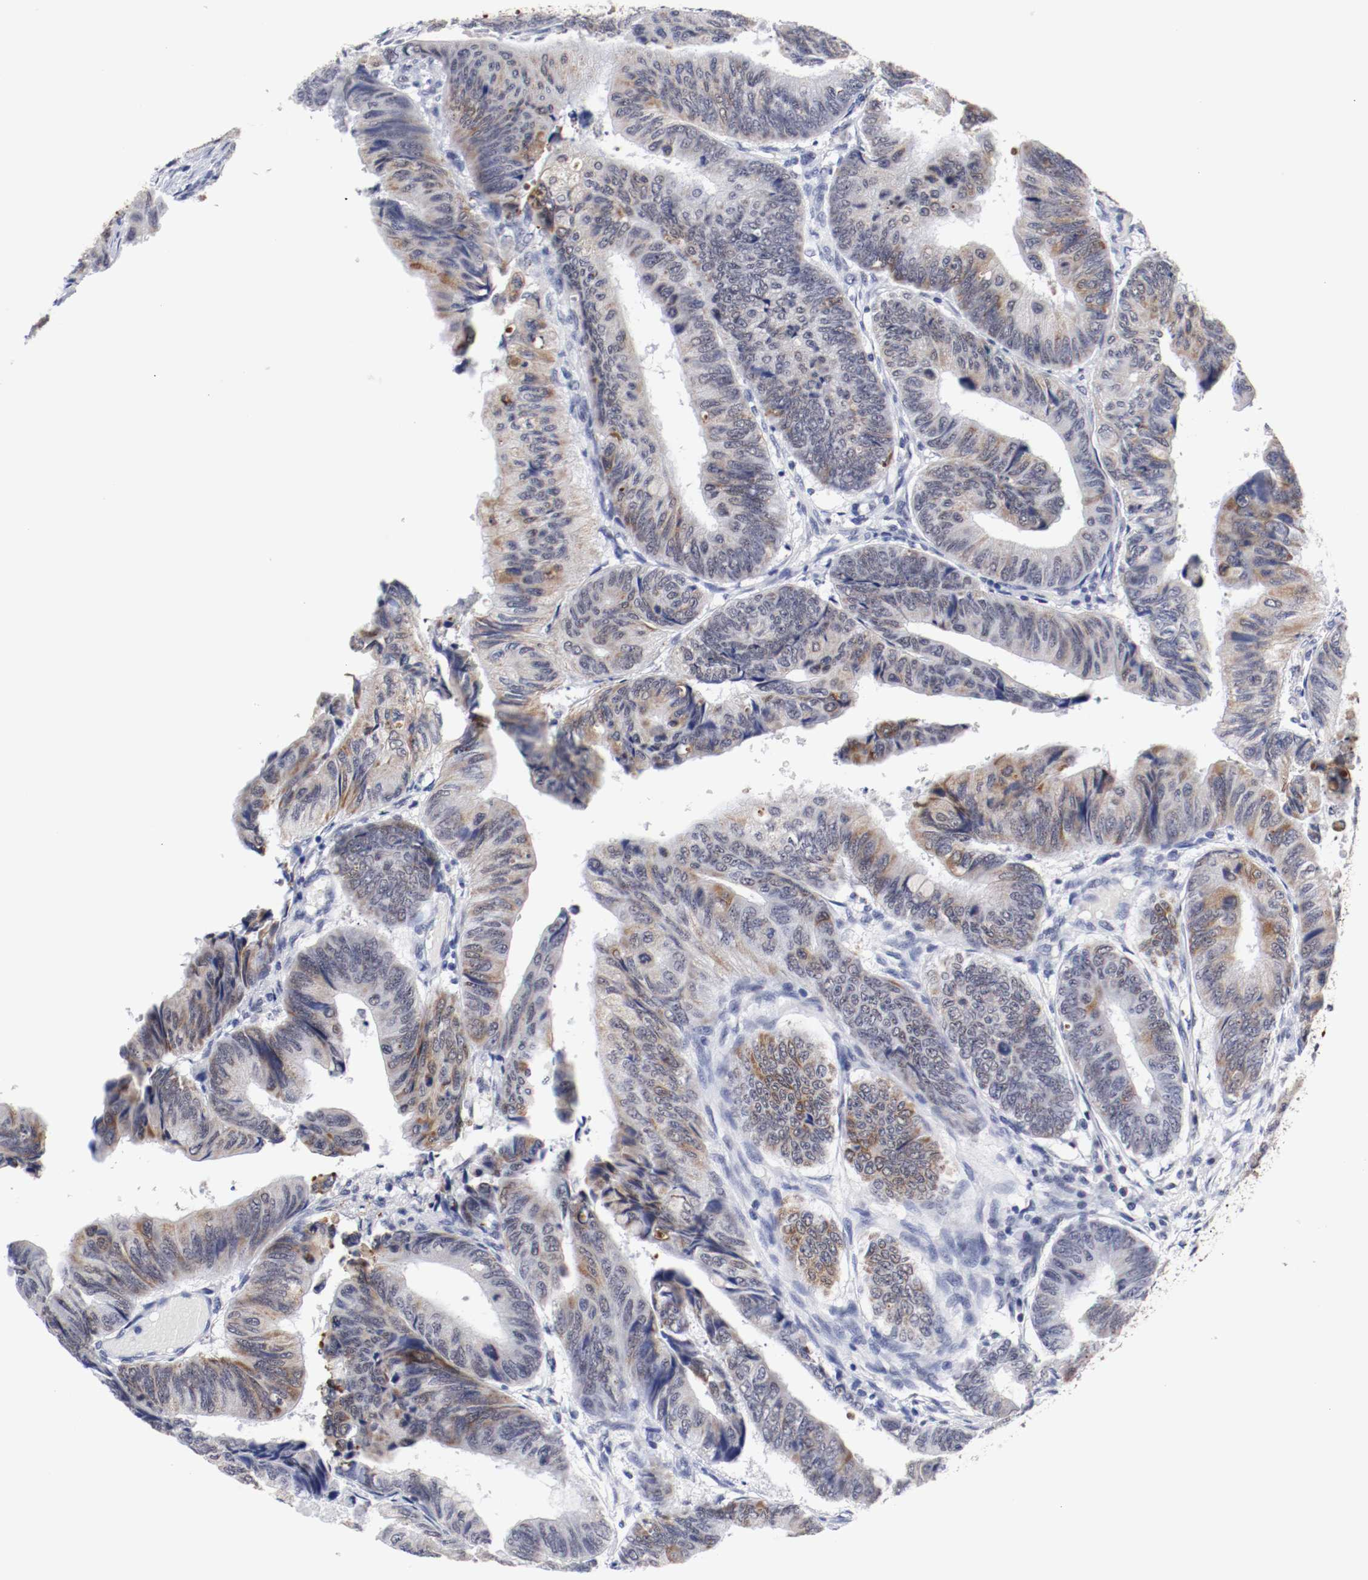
{"staining": {"intensity": "moderate", "quantity": "25%-75%", "location": "cytoplasmic/membranous"}, "tissue": "colorectal cancer", "cell_type": "Tumor cells", "image_type": "cancer", "snomed": [{"axis": "morphology", "description": "Normal tissue, NOS"}, {"axis": "morphology", "description": "Adenocarcinoma, NOS"}, {"axis": "topography", "description": "Rectum"}, {"axis": "topography", "description": "Peripheral nerve tissue"}], "caption": "Colorectal adenocarcinoma stained for a protein displays moderate cytoplasmic/membranous positivity in tumor cells.", "gene": "GRHL2", "patient": {"sex": "male", "age": 92}}